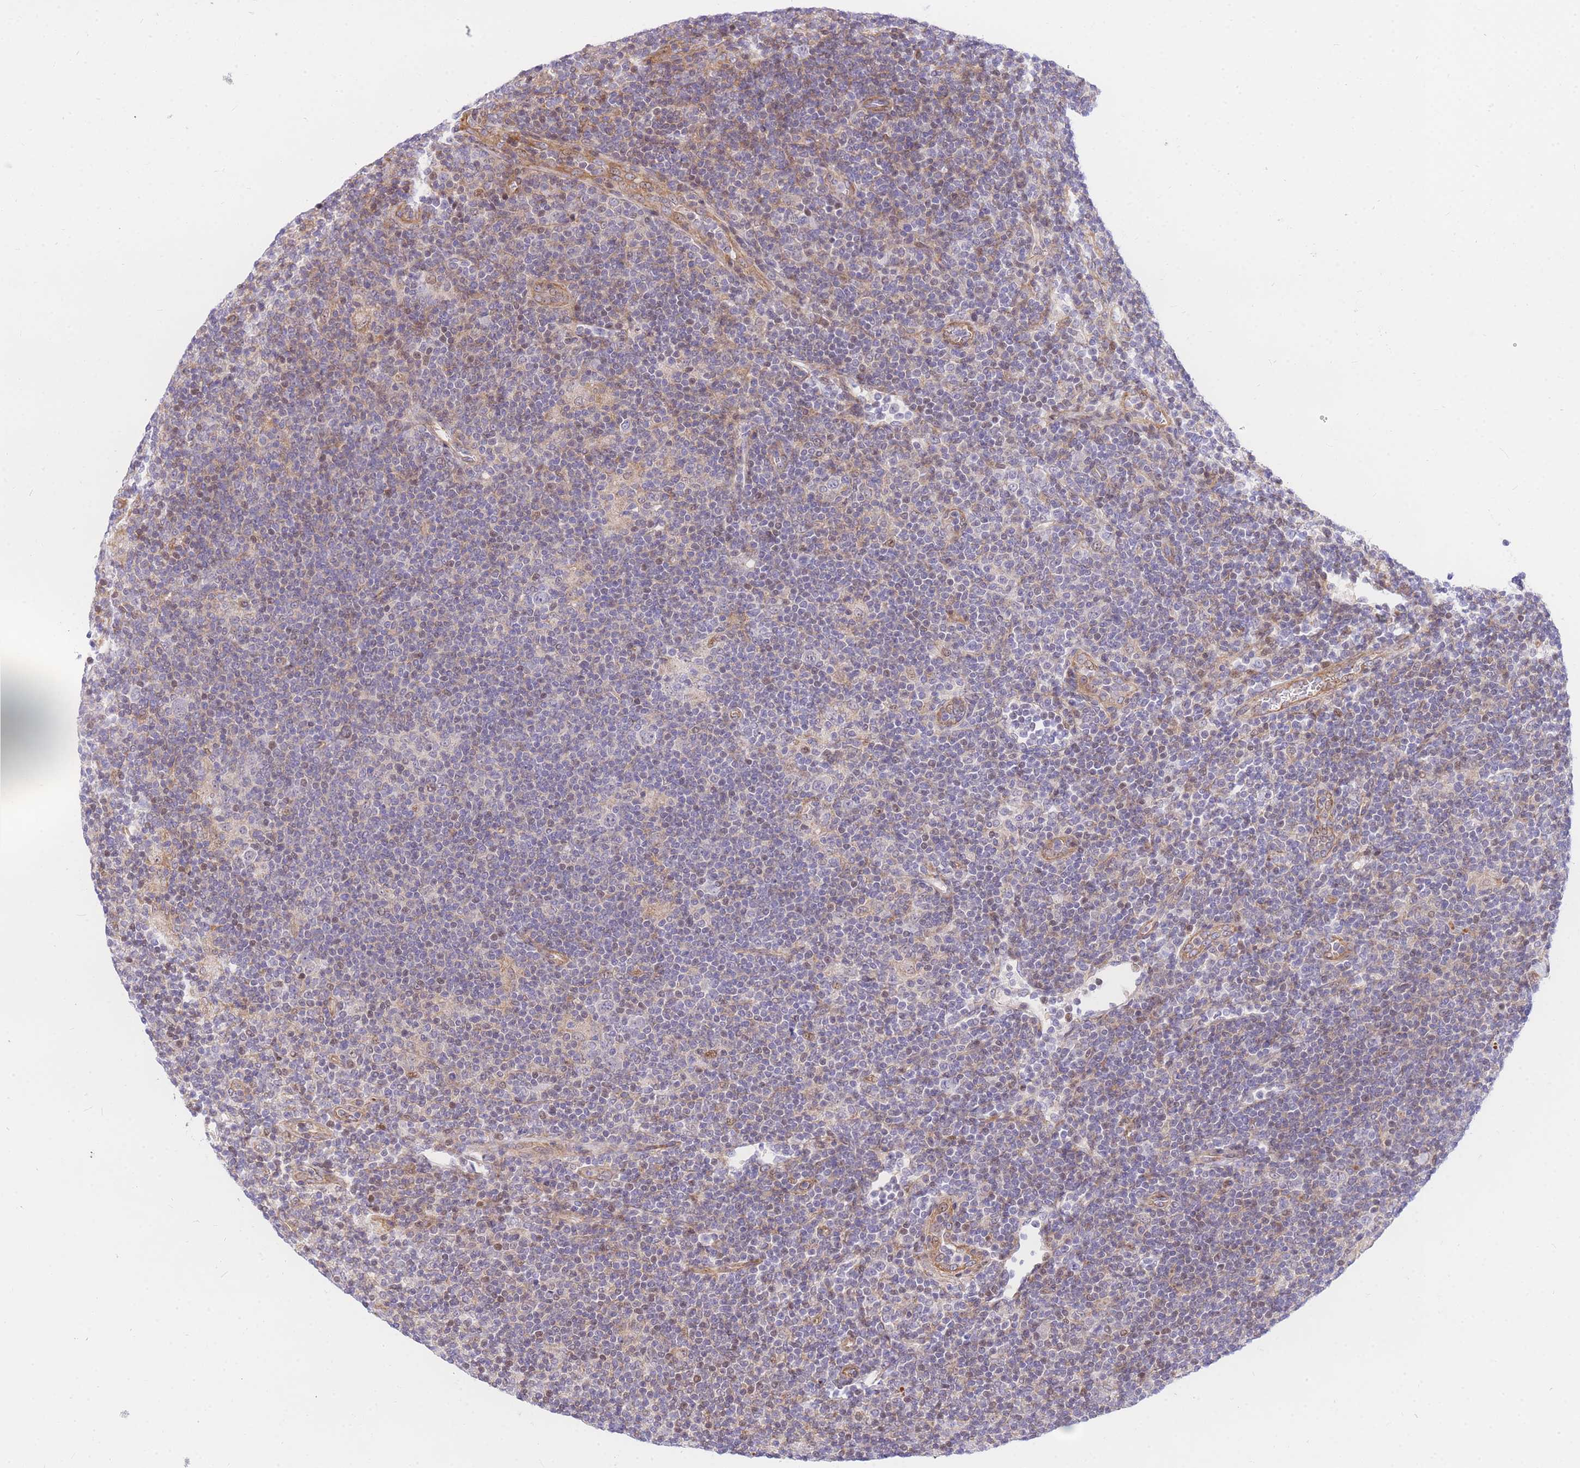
{"staining": {"intensity": "negative", "quantity": "none", "location": "none"}, "tissue": "lymphoma", "cell_type": "Tumor cells", "image_type": "cancer", "snomed": [{"axis": "morphology", "description": "Hodgkin's disease, NOS"}, {"axis": "topography", "description": "Lymph node"}], "caption": "This is a histopathology image of IHC staining of Hodgkin's disease, which shows no positivity in tumor cells. (DAB (3,3'-diaminobenzidine) IHC visualized using brightfield microscopy, high magnification).", "gene": "S100PBP", "patient": {"sex": "female", "age": 57}}